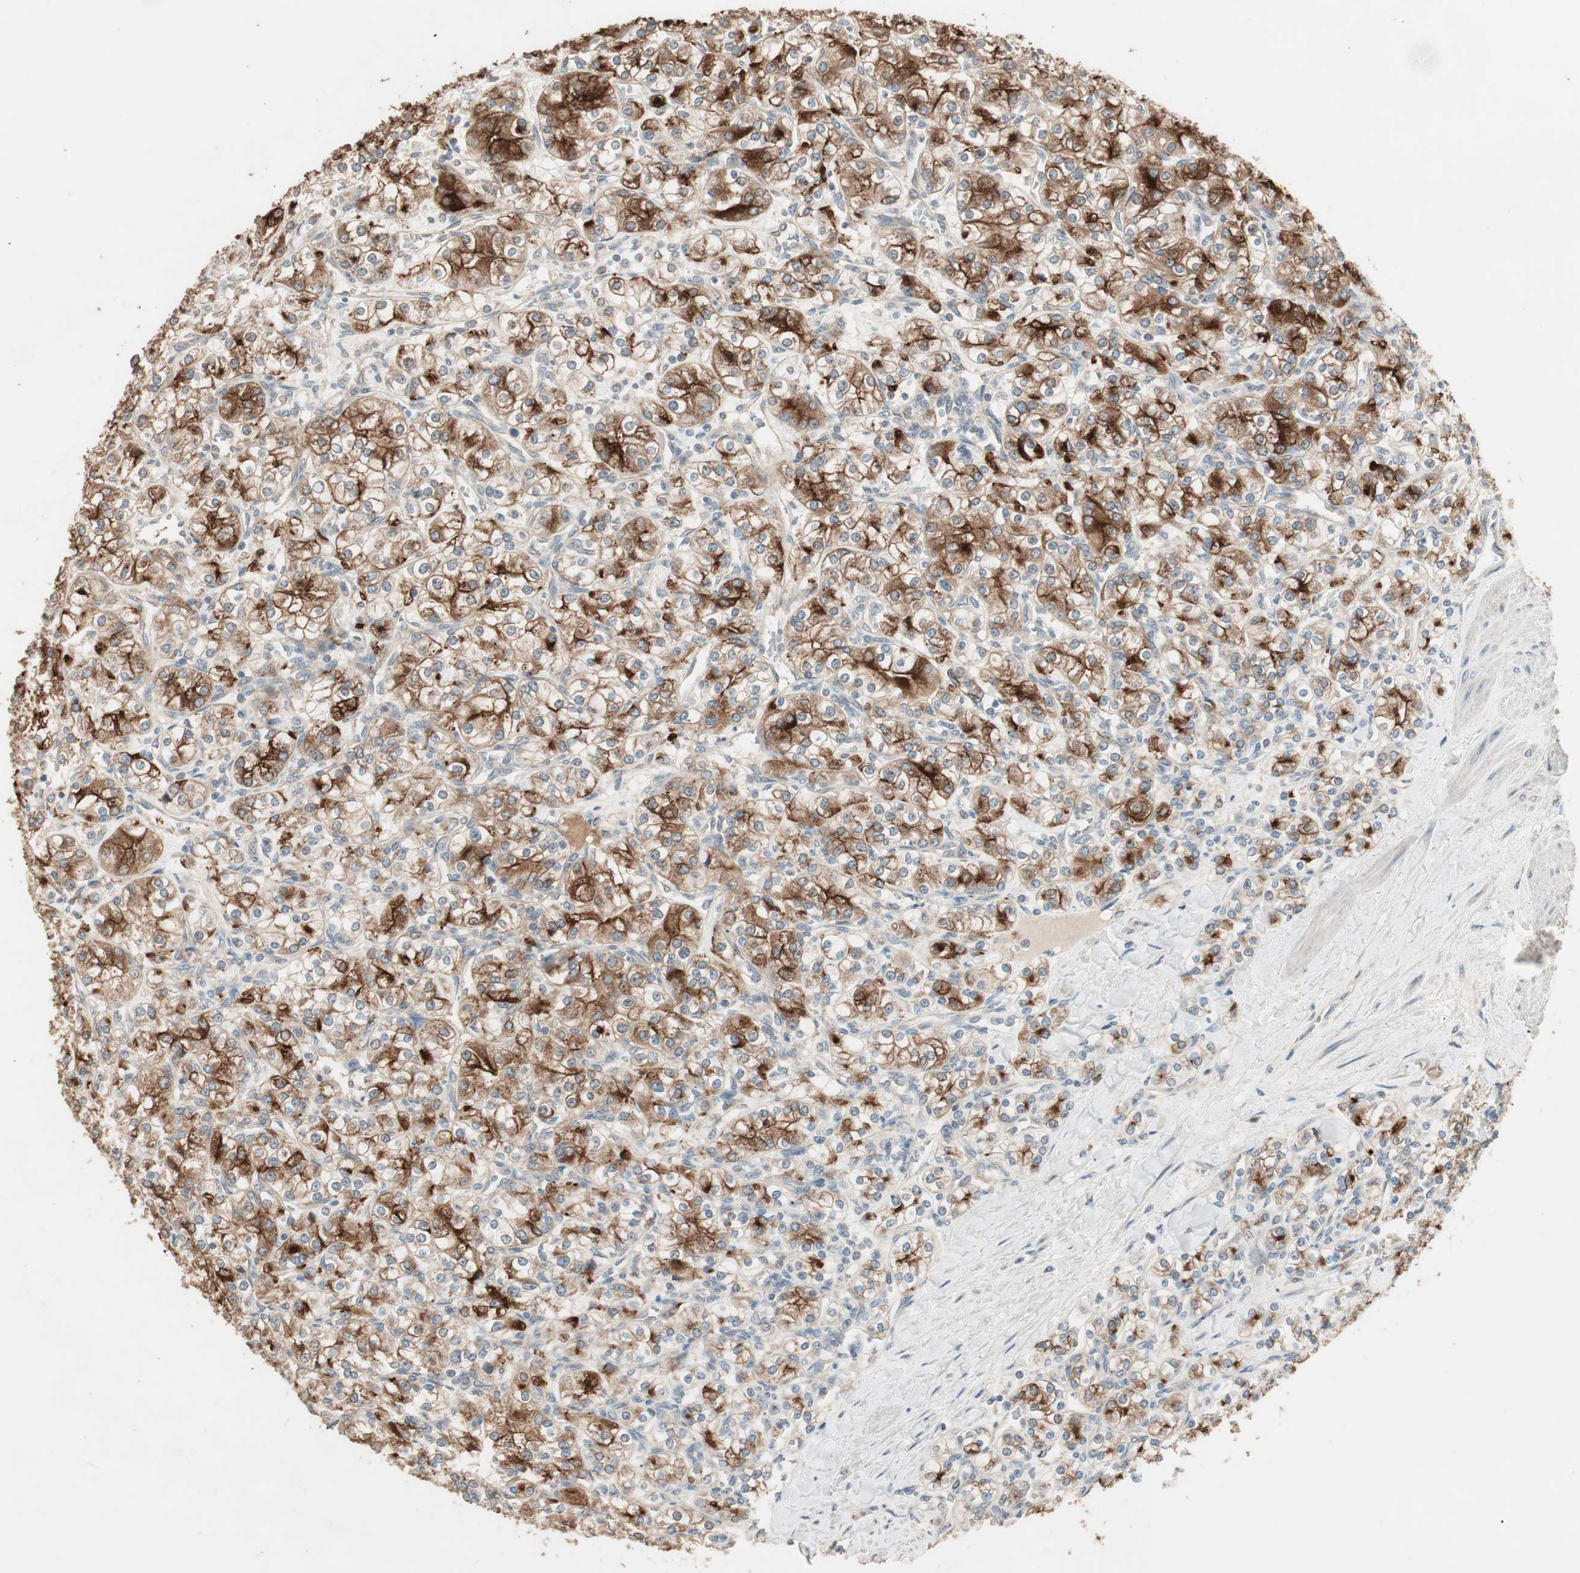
{"staining": {"intensity": "strong", "quantity": ">75%", "location": "cytoplasmic/membranous"}, "tissue": "renal cancer", "cell_type": "Tumor cells", "image_type": "cancer", "snomed": [{"axis": "morphology", "description": "Adenocarcinoma, NOS"}, {"axis": "topography", "description": "Kidney"}], "caption": "This is an image of immunohistochemistry staining of renal adenocarcinoma, which shows strong positivity in the cytoplasmic/membranous of tumor cells.", "gene": "RARRES1", "patient": {"sex": "male", "age": 77}}